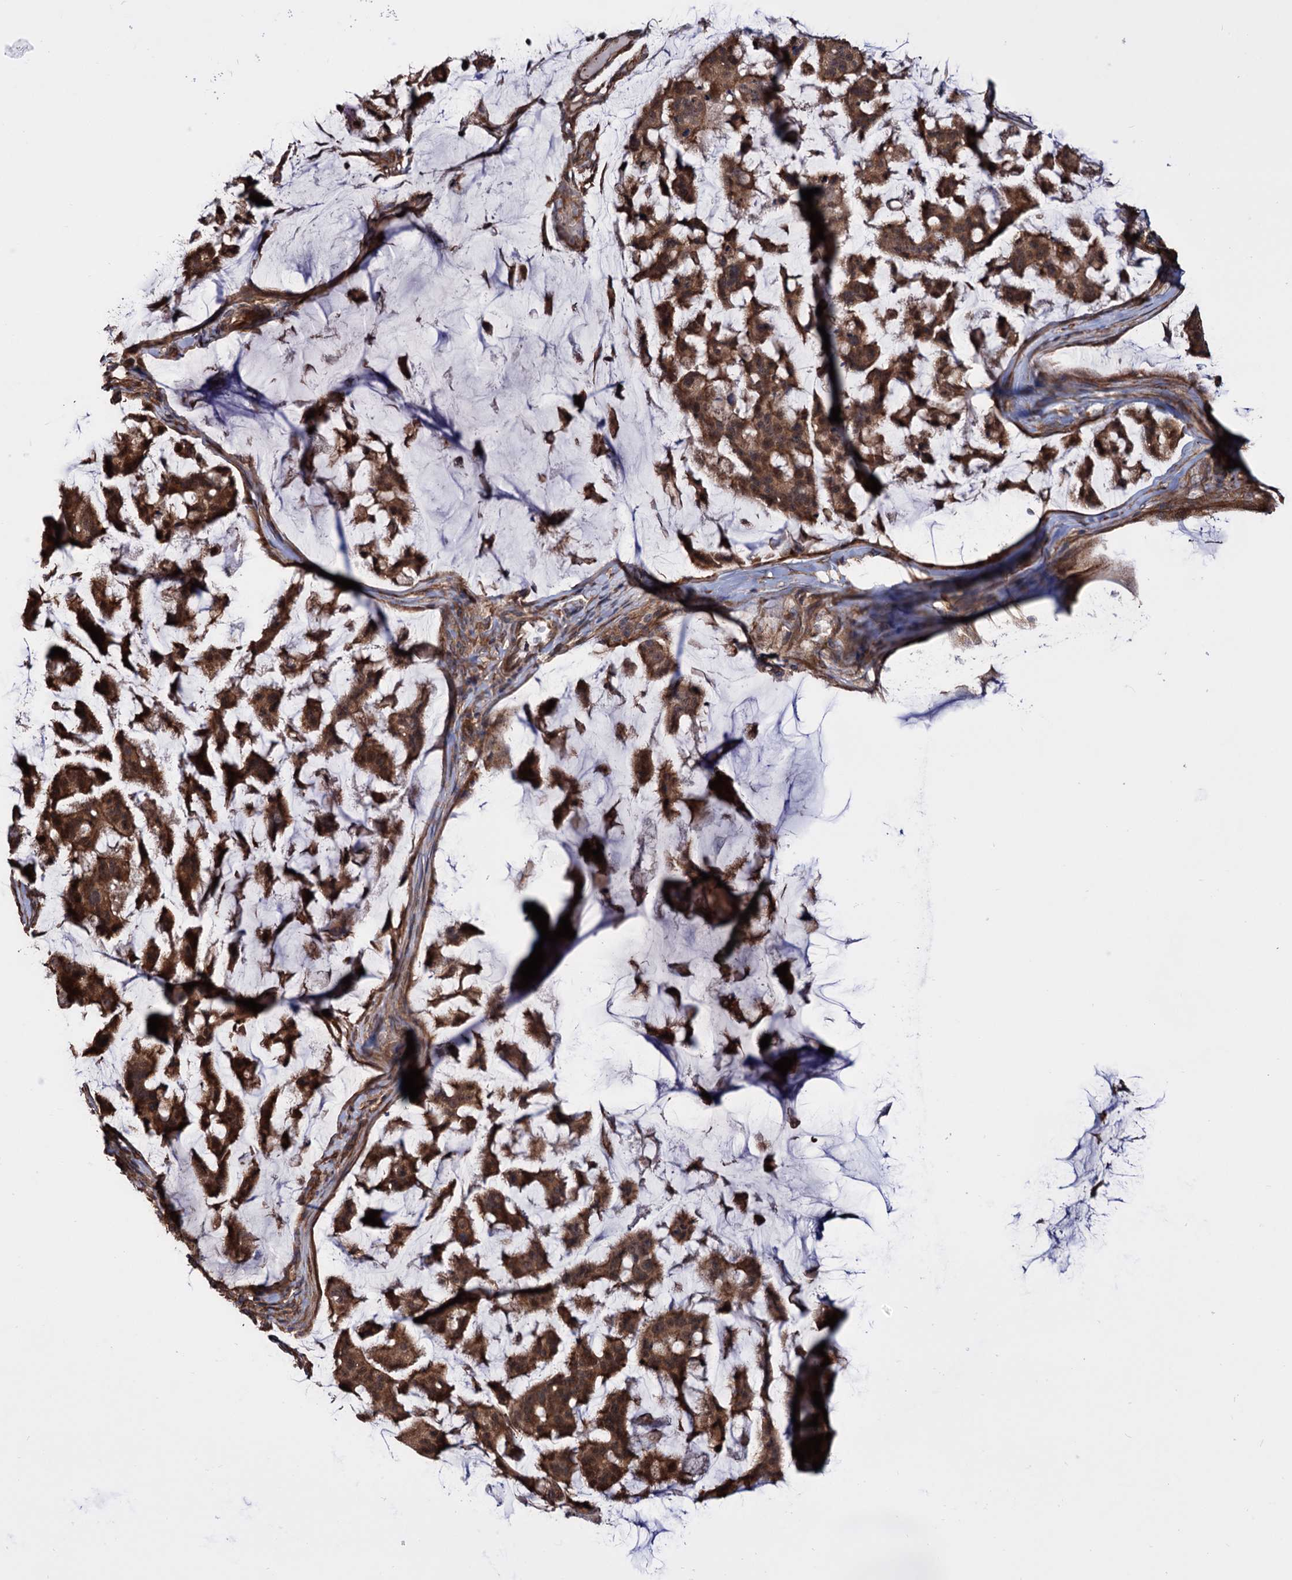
{"staining": {"intensity": "strong", "quantity": ">75%", "location": "cytoplasmic/membranous"}, "tissue": "stomach cancer", "cell_type": "Tumor cells", "image_type": "cancer", "snomed": [{"axis": "morphology", "description": "Adenocarcinoma, NOS"}, {"axis": "topography", "description": "Stomach, lower"}], "caption": "Stomach cancer was stained to show a protein in brown. There is high levels of strong cytoplasmic/membranous staining in about >75% of tumor cells.", "gene": "FERMT2", "patient": {"sex": "male", "age": 67}}